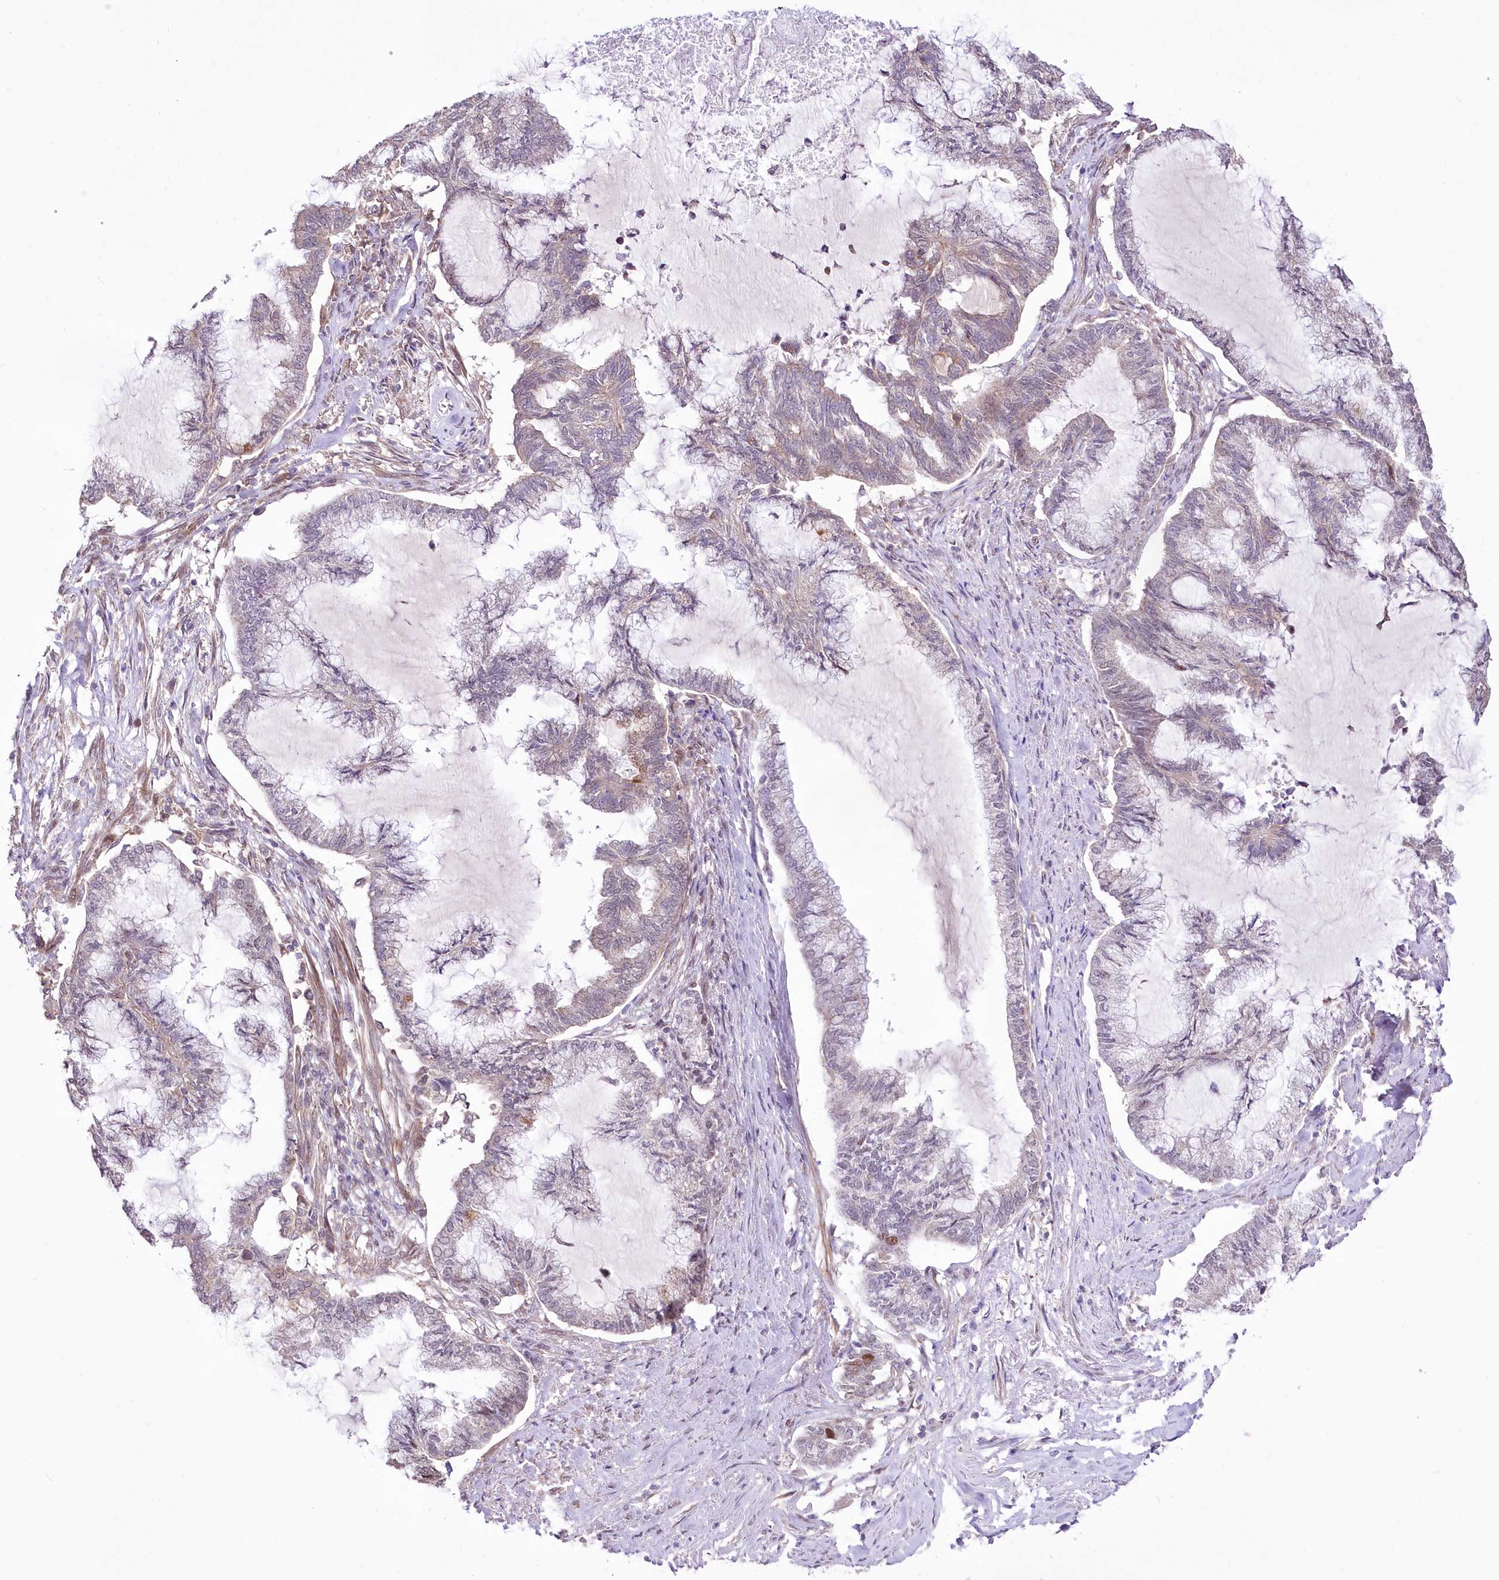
{"staining": {"intensity": "negative", "quantity": "none", "location": "none"}, "tissue": "endometrial cancer", "cell_type": "Tumor cells", "image_type": "cancer", "snomed": [{"axis": "morphology", "description": "Adenocarcinoma, NOS"}, {"axis": "topography", "description": "Endometrium"}], "caption": "An image of human endometrial cancer (adenocarcinoma) is negative for staining in tumor cells.", "gene": "FAM241B", "patient": {"sex": "female", "age": 86}}